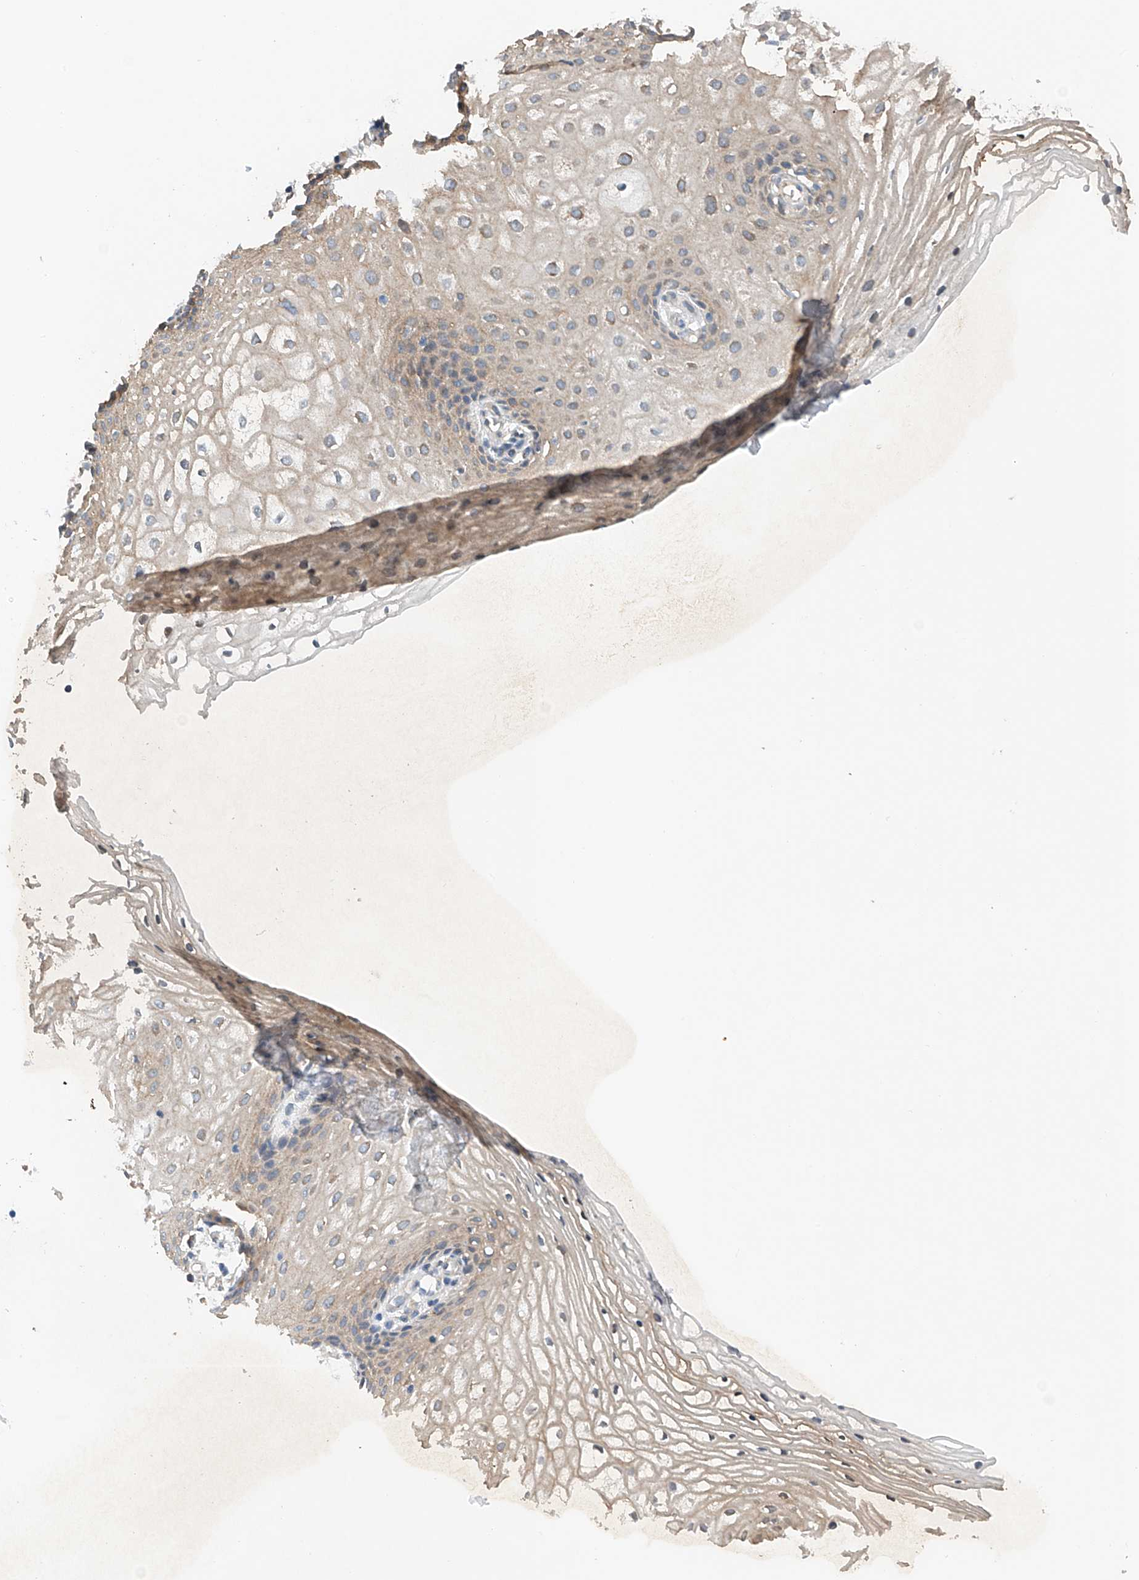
{"staining": {"intensity": "weak", "quantity": ">75%", "location": "cytoplasmic/membranous"}, "tissue": "vagina", "cell_type": "Squamous epithelial cells", "image_type": "normal", "snomed": [{"axis": "morphology", "description": "Normal tissue, NOS"}, {"axis": "topography", "description": "Vagina"}], "caption": "Squamous epithelial cells show weak cytoplasmic/membranous expression in about >75% of cells in unremarkable vagina. (DAB (3,3'-diaminobenzidine) IHC, brown staining for protein, blue staining for nuclei).", "gene": "CEP85L", "patient": {"sex": "female", "age": 60}}